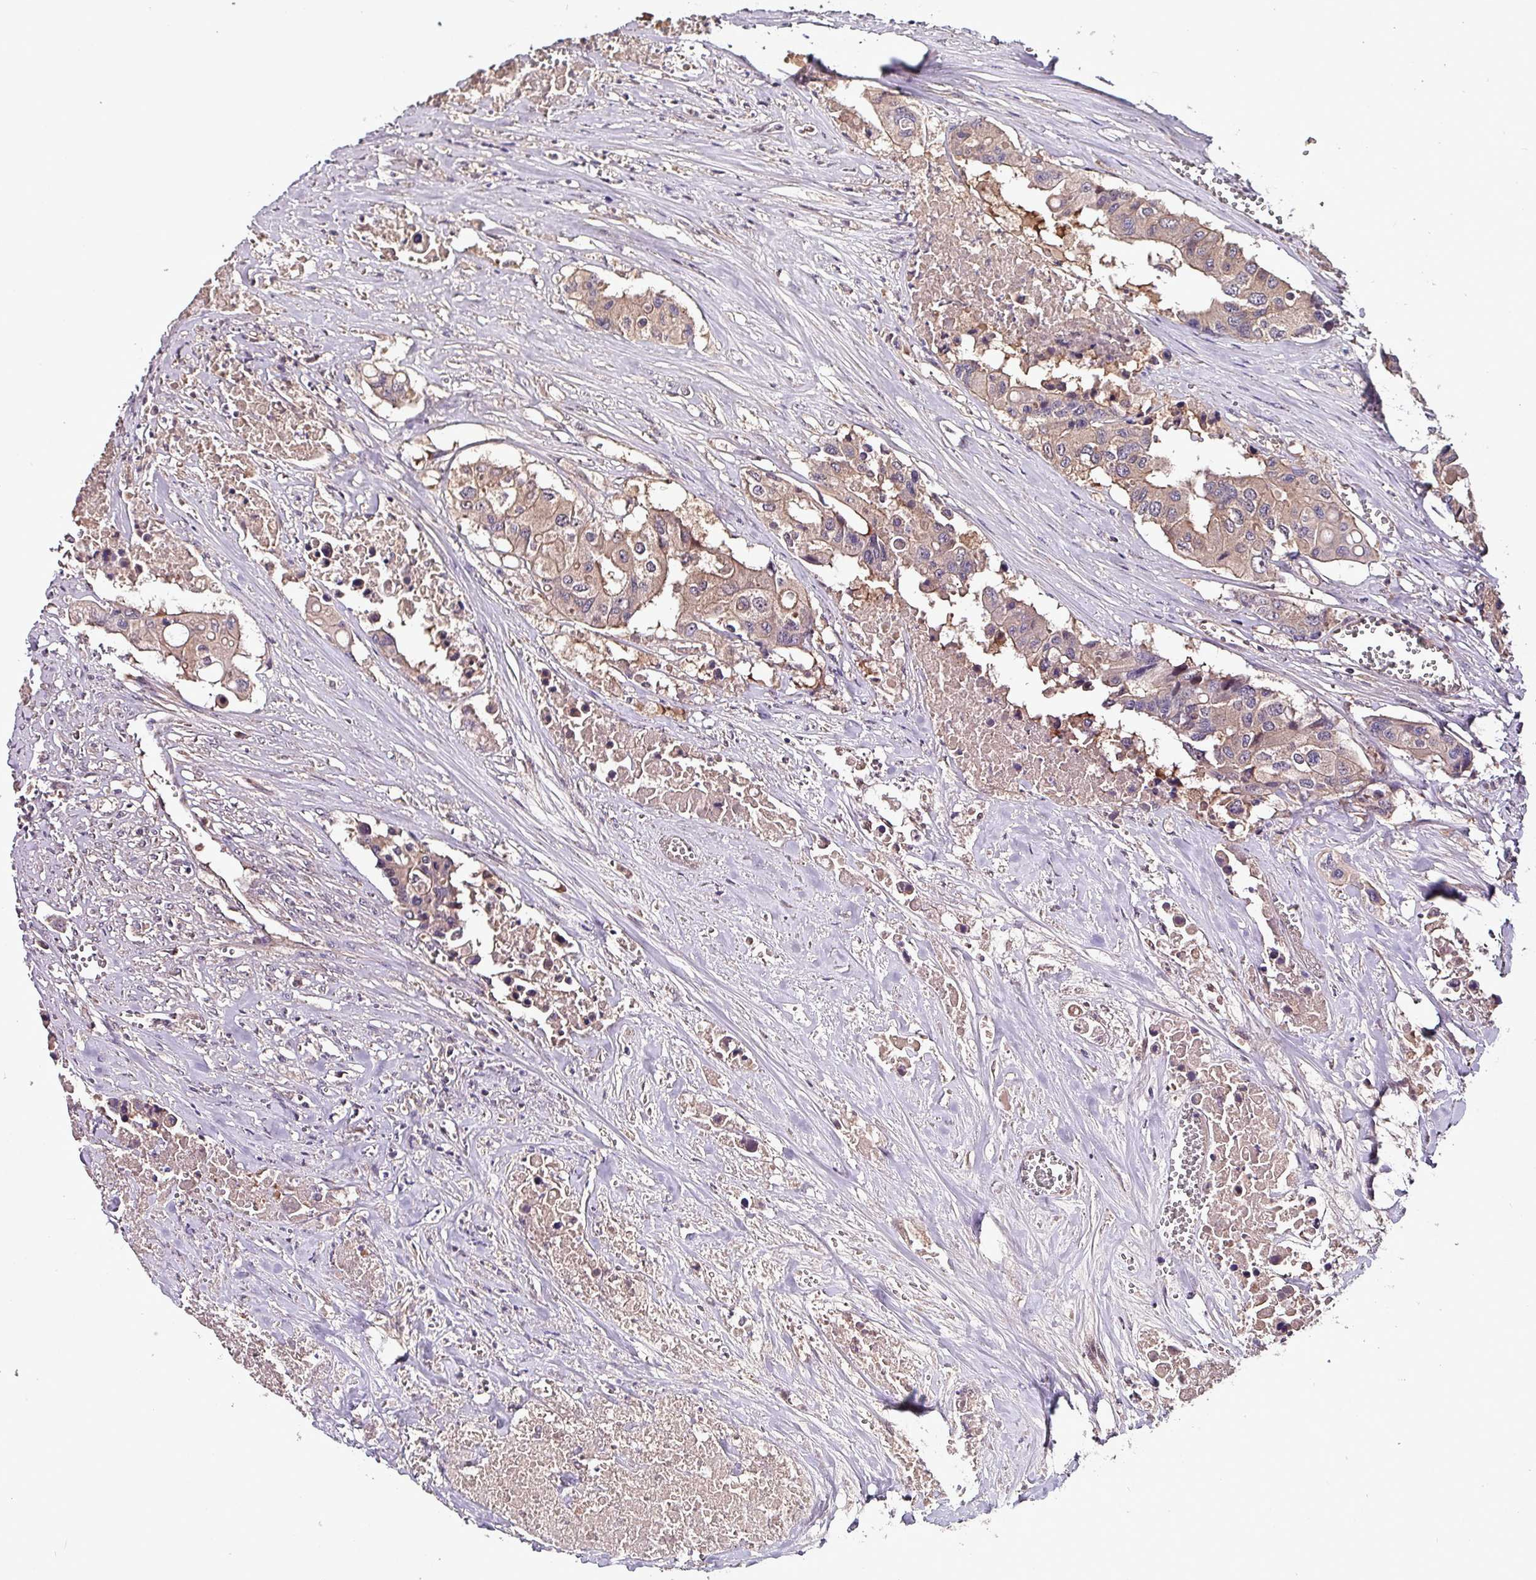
{"staining": {"intensity": "weak", "quantity": "25%-75%", "location": "cytoplasmic/membranous"}, "tissue": "colorectal cancer", "cell_type": "Tumor cells", "image_type": "cancer", "snomed": [{"axis": "morphology", "description": "Adenocarcinoma, NOS"}, {"axis": "topography", "description": "Colon"}], "caption": "Immunohistochemistry of colorectal cancer (adenocarcinoma) reveals low levels of weak cytoplasmic/membranous staining in about 25%-75% of tumor cells. The staining was performed using DAB, with brown indicating positive protein expression. Nuclei are stained blue with hematoxylin.", "gene": "PAFAH1B2", "patient": {"sex": "male", "age": 77}}